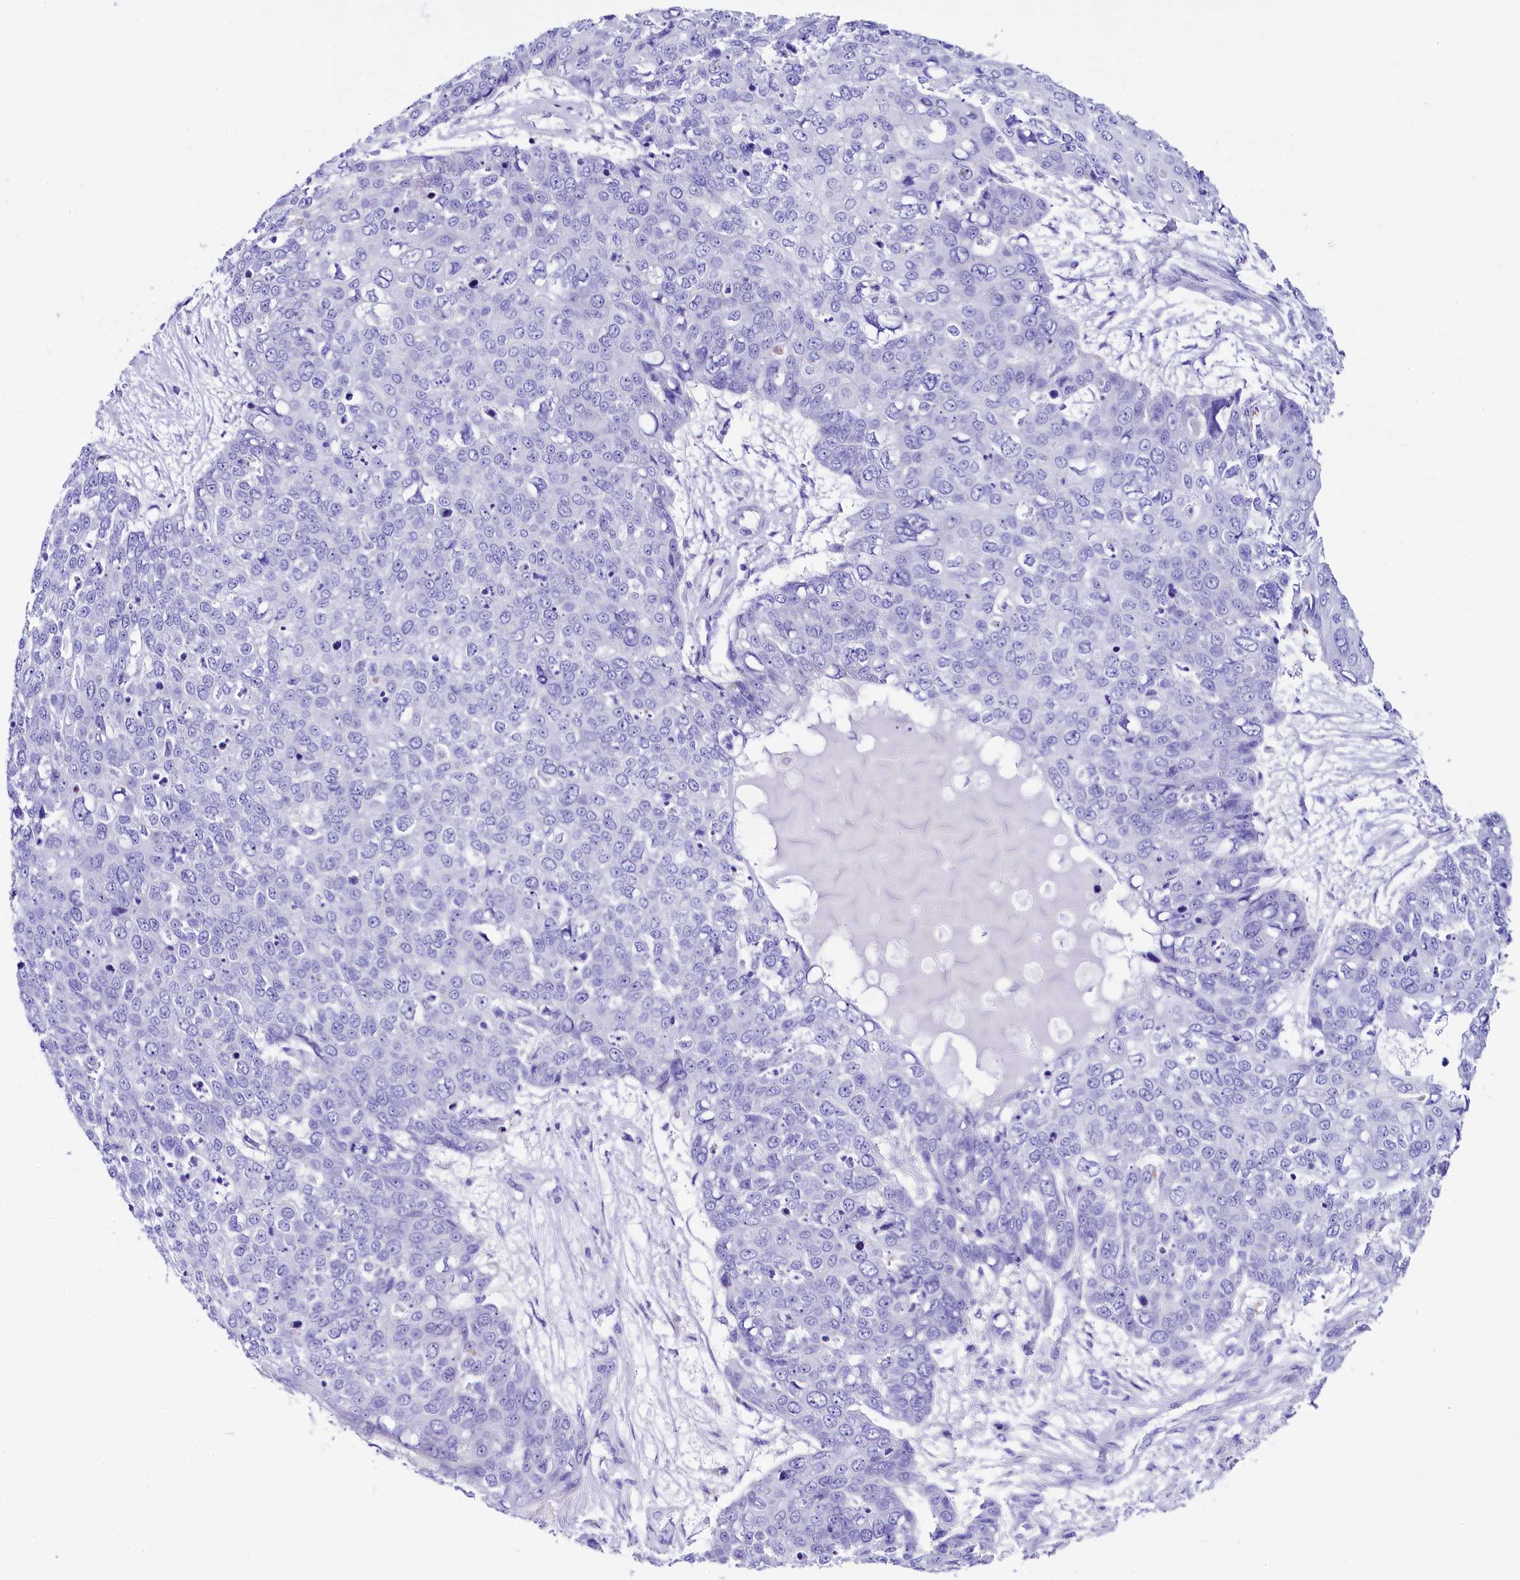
{"staining": {"intensity": "negative", "quantity": "none", "location": "none"}, "tissue": "skin cancer", "cell_type": "Tumor cells", "image_type": "cancer", "snomed": [{"axis": "morphology", "description": "Squamous cell carcinoma, NOS"}, {"axis": "topography", "description": "Skin"}], "caption": "There is no significant positivity in tumor cells of skin squamous cell carcinoma.", "gene": "RBP3", "patient": {"sex": "male", "age": 71}}